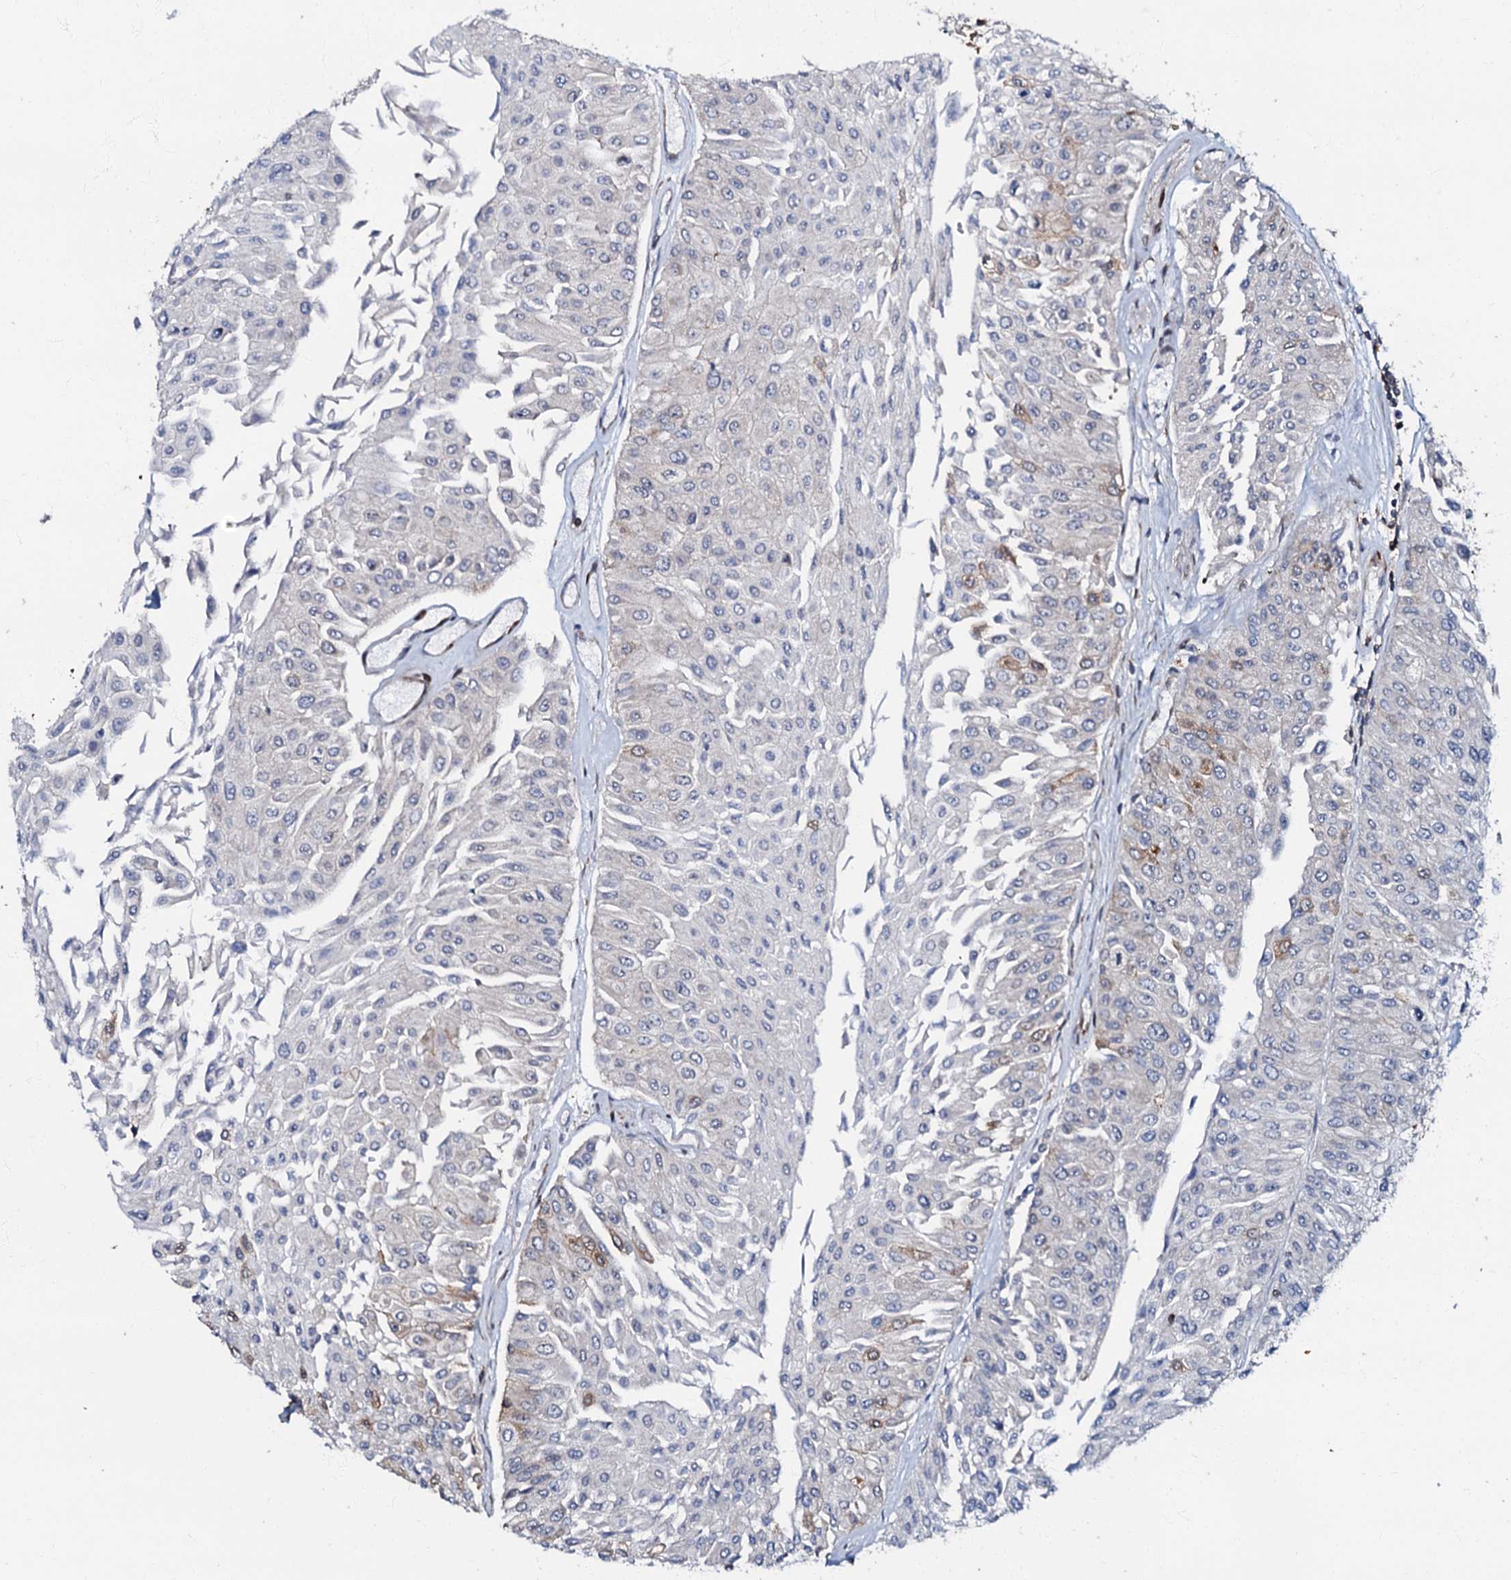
{"staining": {"intensity": "negative", "quantity": "none", "location": "none"}, "tissue": "urothelial cancer", "cell_type": "Tumor cells", "image_type": "cancer", "snomed": [{"axis": "morphology", "description": "Urothelial carcinoma, Low grade"}, {"axis": "topography", "description": "Urinary bladder"}], "caption": "Tumor cells are negative for protein expression in human urothelial cancer.", "gene": "OSBP", "patient": {"sex": "male", "age": 67}}